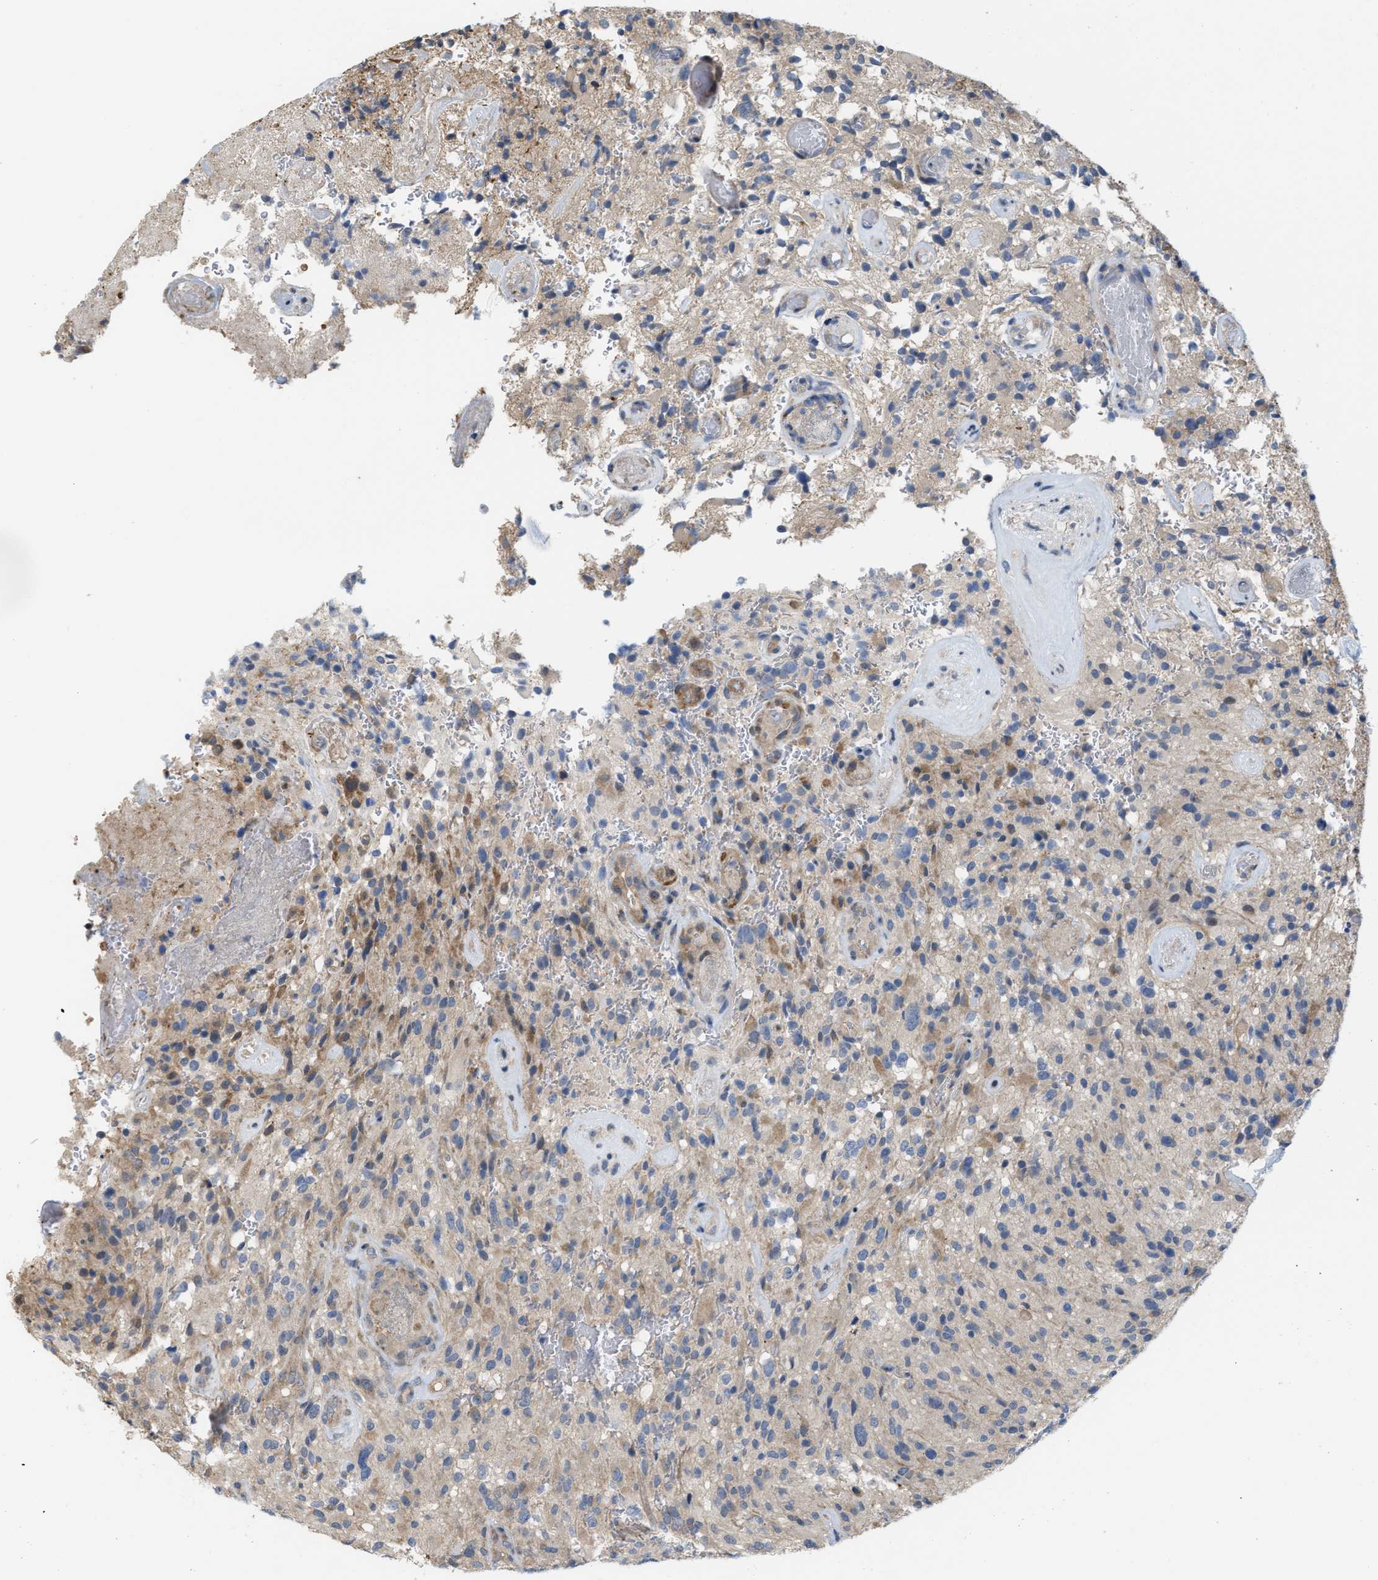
{"staining": {"intensity": "moderate", "quantity": "25%-75%", "location": "cytoplasmic/membranous"}, "tissue": "glioma", "cell_type": "Tumor cells", "image_type": "cancer", "snomed": [{"axis": "morphology", "description": "Glioma, malignant, High grade"}, {"axis": "topography", "description": "Brain"}], "caption": "The immunohistochemical stain labels moderate cytoplasmic/membranous positivity in tumor cells of malignant glioma (high-grade) tissue.", "gene": "CSNK1A1", "patient": {"sex": "male", "age": 71}}